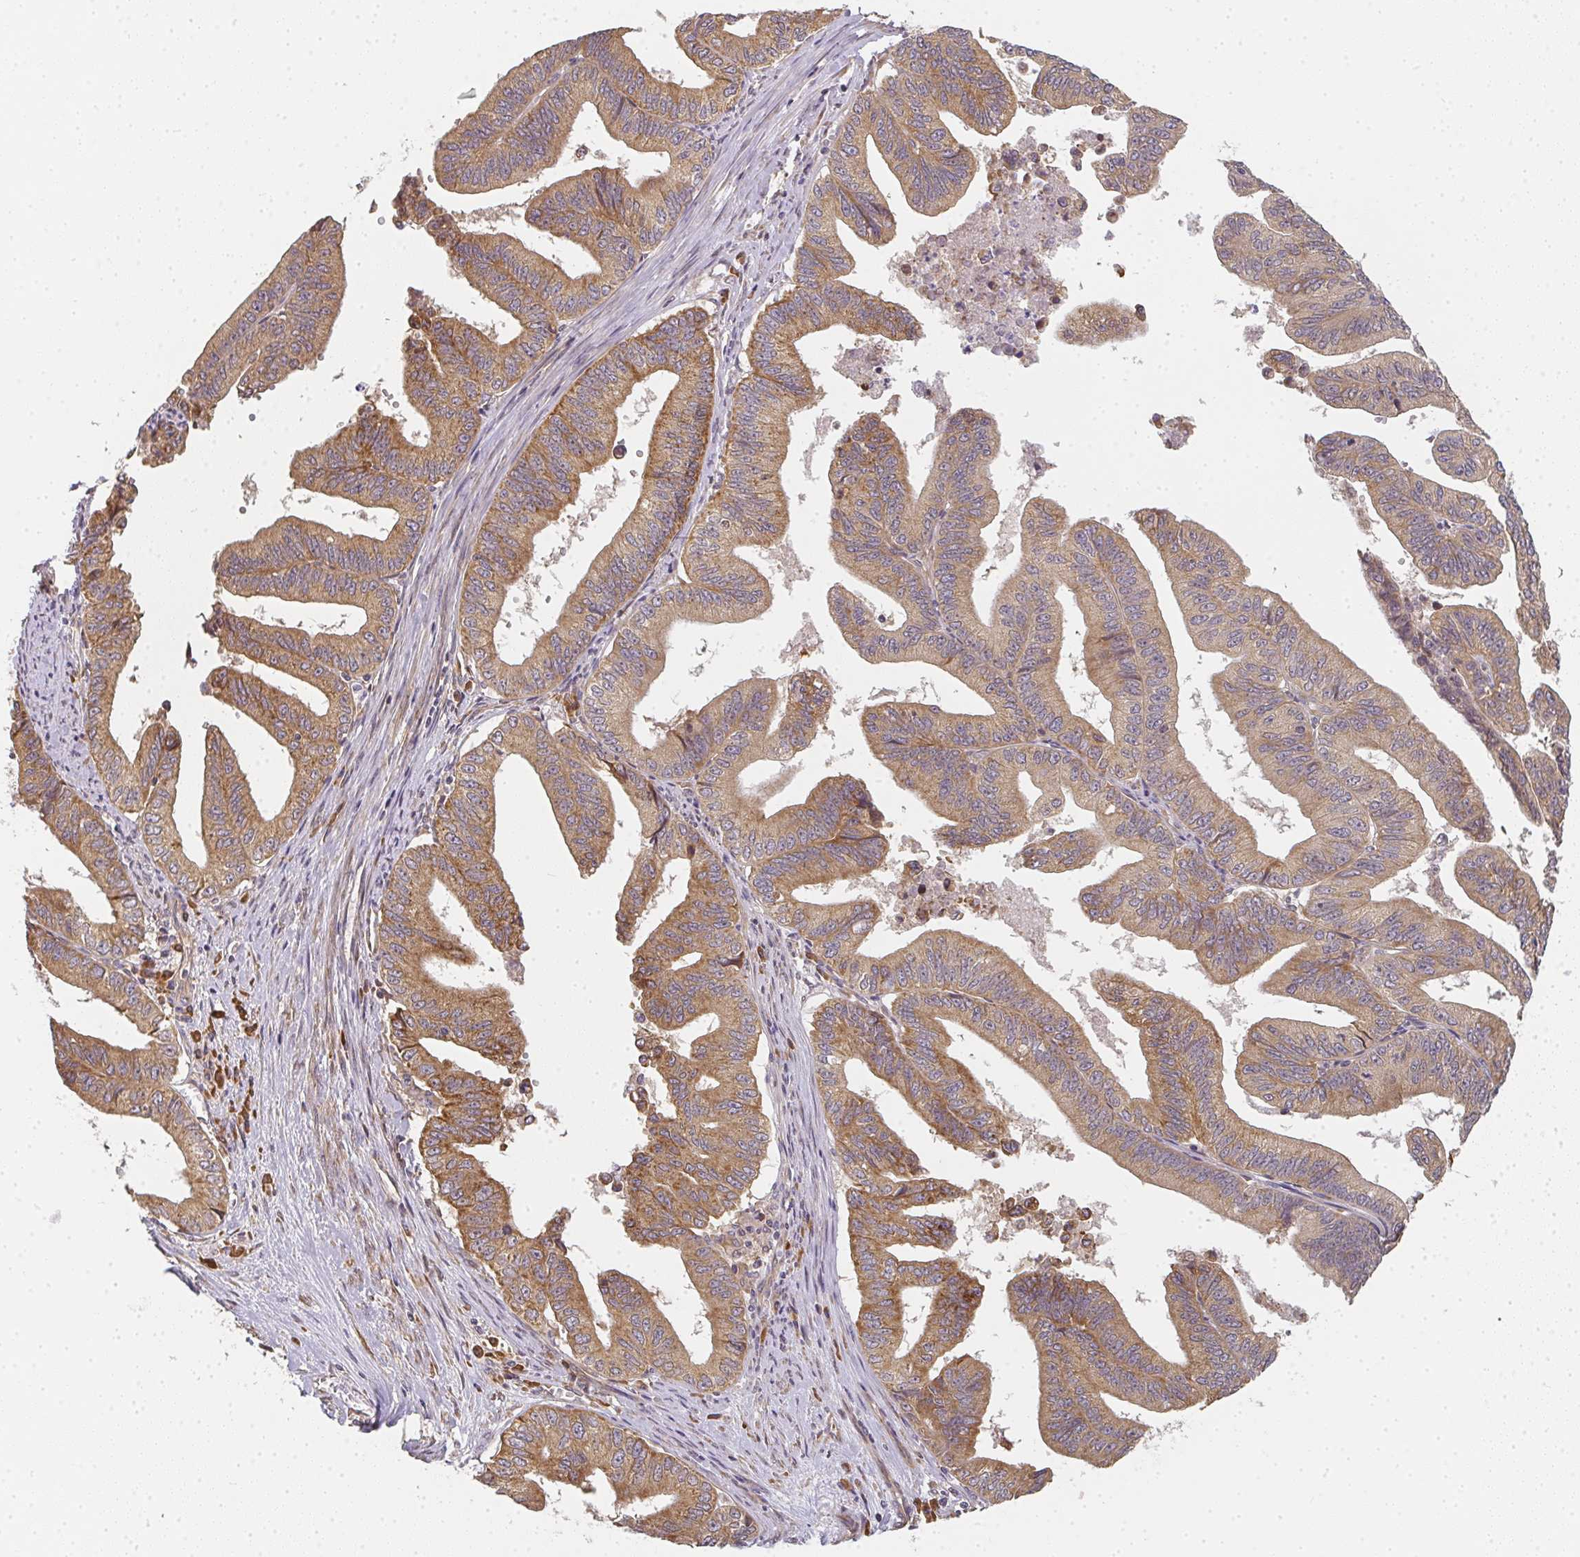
{"staining": {"intensity": "moderate", "quantity": ">75%", "location": "cytoplasmic/membranous"}, "tissue": "endometrial cancer", "cell_type": "Tumor cells", "image_type": "cancer", "snomed": [{"axis": "morphology", "description": "Adenocarcinoma, NOS"}, {"axis": "topography", "description": "Endometrium"}], "caption": "Immunohistochemistry (DAB) staining of endometrial cancer shows moderate cytoplasmic/membranous protein expression in about >75% of tumor cells.", "gene": "SLC35B3", "patient": {"sex": "female", "age": 65}}